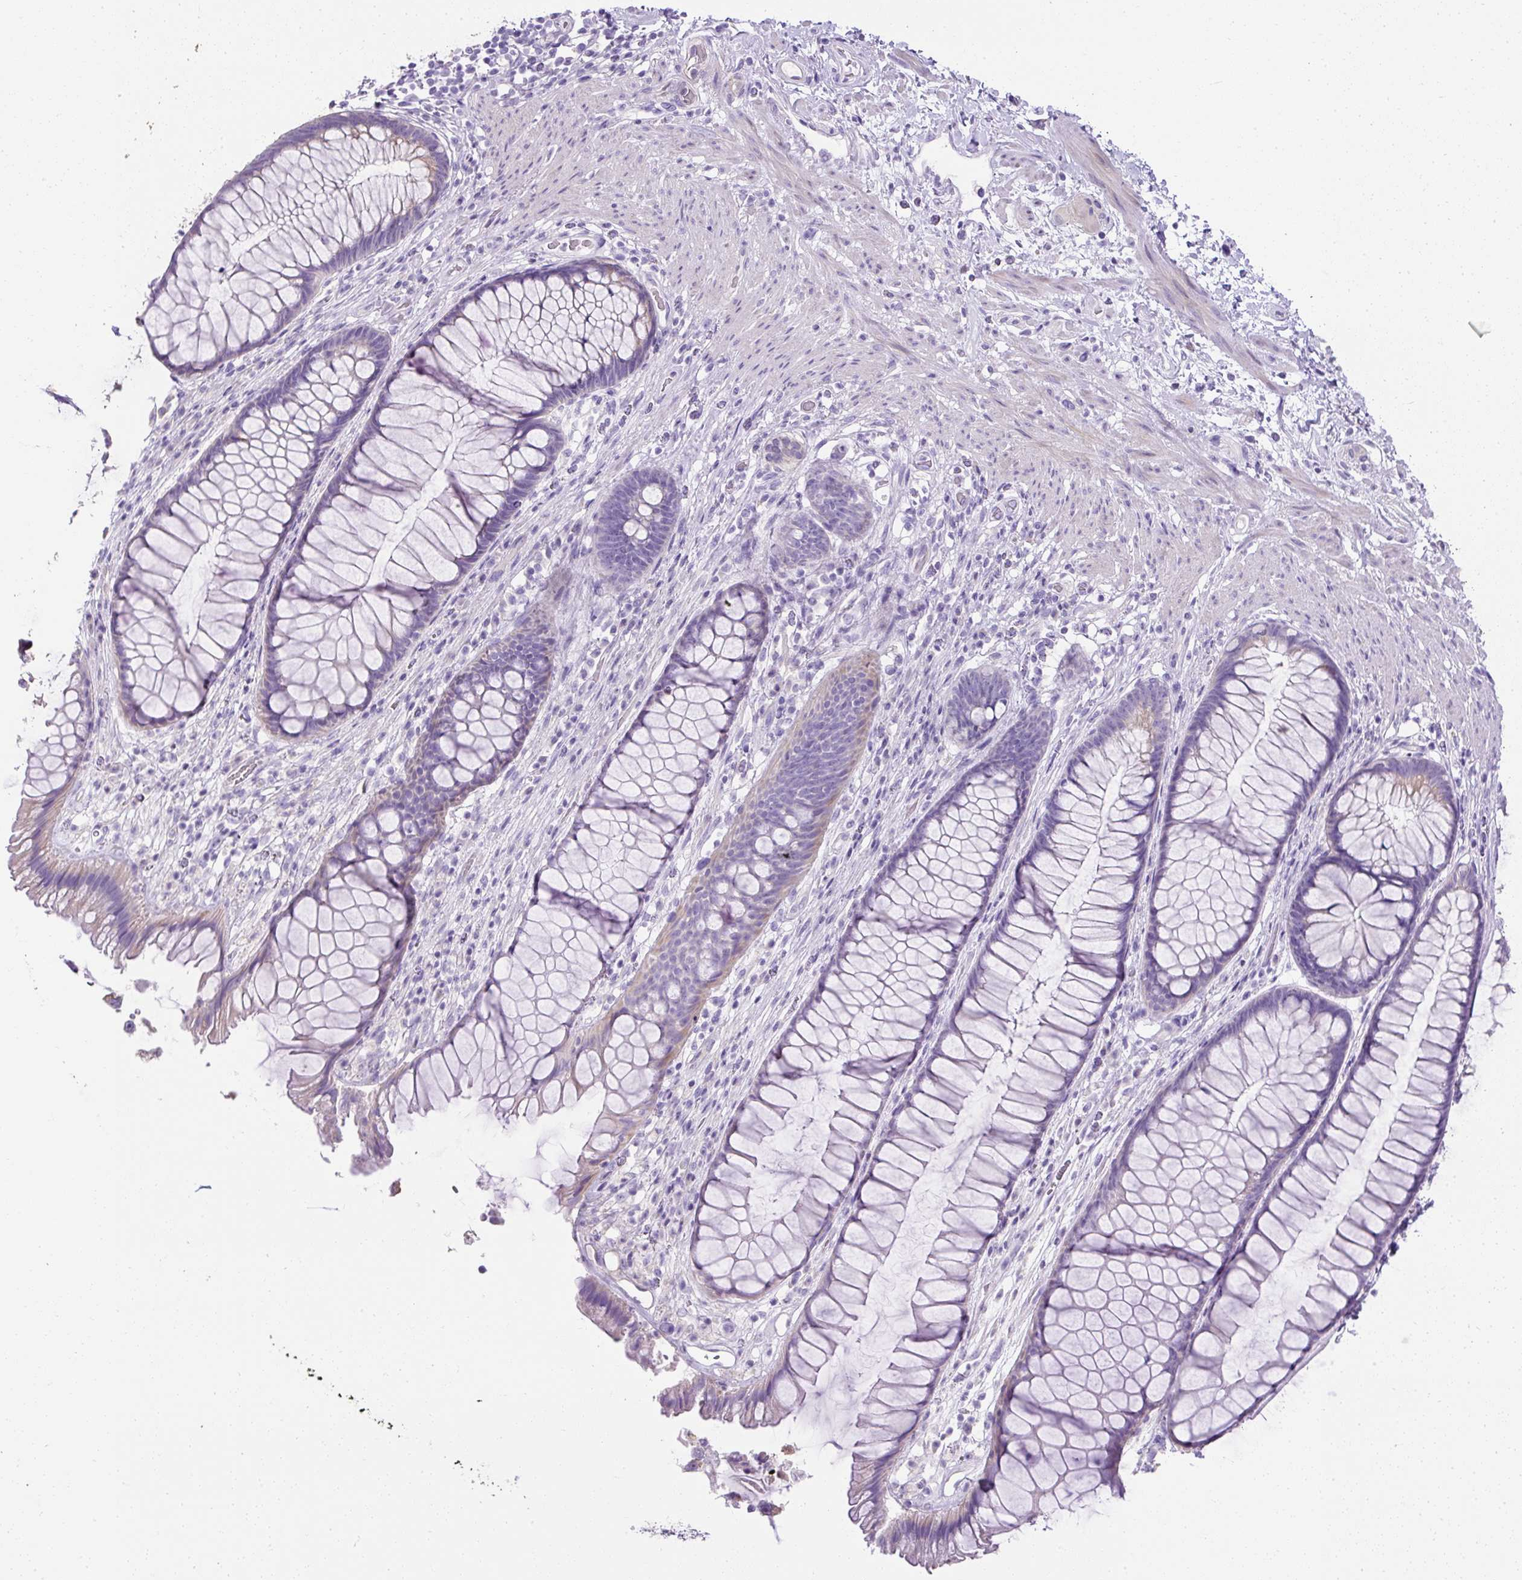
{"staining": {"intensity": "negative", "quantity": "none", "location": "none"}, "tissue": "smooth muscle", "cell_type": "Smooth muscle cells", "image_type": "normal", "snomed": [{"axis": "morphology", "description": "Normal tissue, NOS"}, {"axis": "topography", "description": "Smooth muscle"}, {"axis": "topography", "description": "Rectum"}], "caption": "Benign smooth muscle was stained to show a protein in brown. There is no significant positivity in smooth muscle cells. (DAB (3,3'-diaminobenzidine) immunohistochemistry (IHC) visualized using brightfield microscopy, high magnification).", "gene": "C2CD4C", "patient": {"sex": "male", "age": 53}}